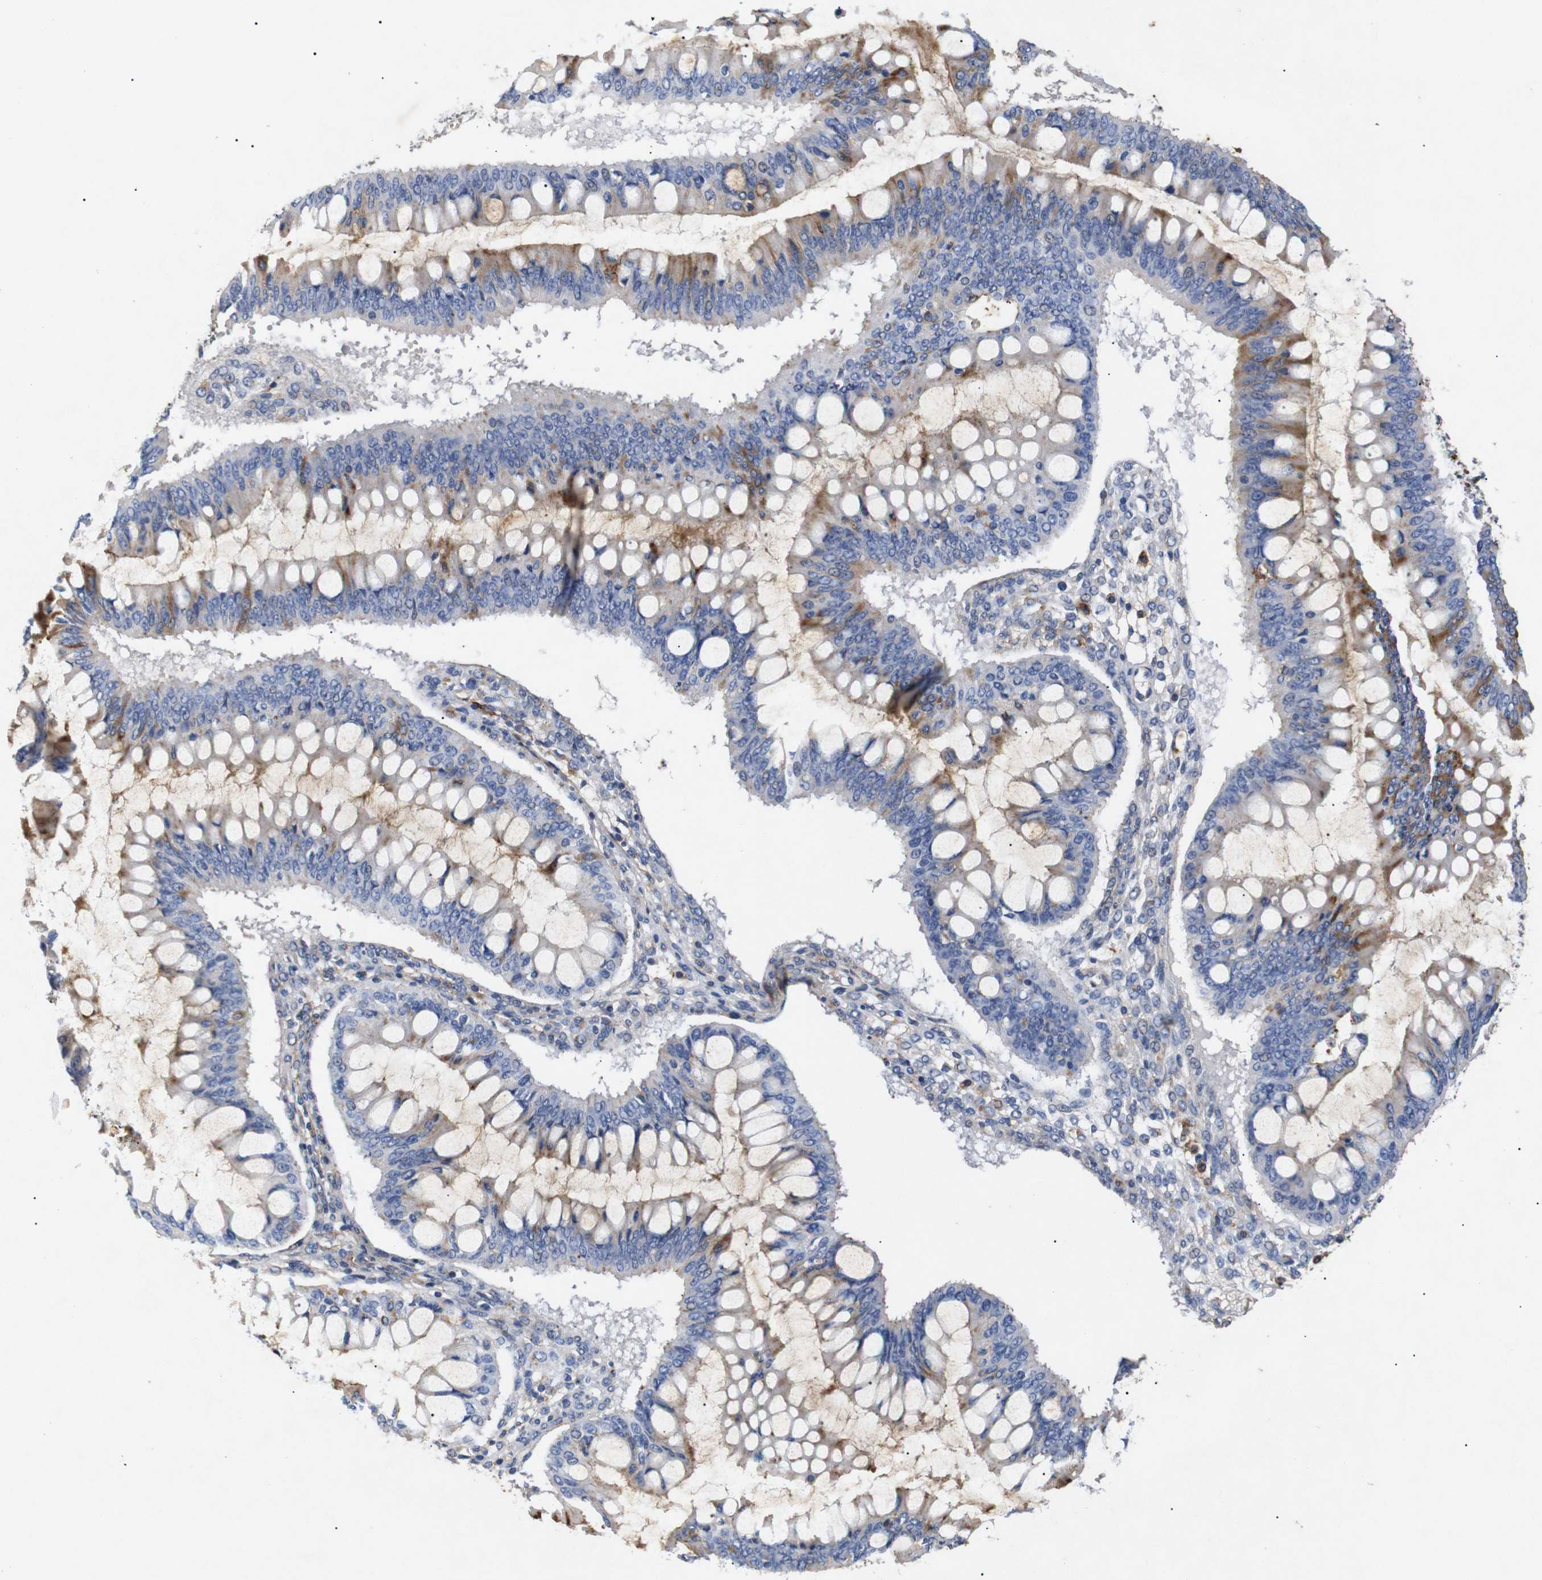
{"staining": {"intensity": "moderate", "quantity": "<25%", "location": "cytoplasmic/membranous"}, "tissue": "ovarian cancer", "cell_type": "Tumor cells", "image_type": "cancer", "snomed": [{"axis": "morphology", "description": "Cystadenocarcinoma, mucinous, NOS"}, {"axis": "topography", "description": "Ovary"}], "caption": "Ovarian cancer (mucinous cystadenocarcinoma) stained with a brown dye shows moderate cytoplasmic/membranous positive positivity in approximately <25% of tumor cells.", "gene": "SDCBP", "patient": {"sex": "female", "age": 73}}